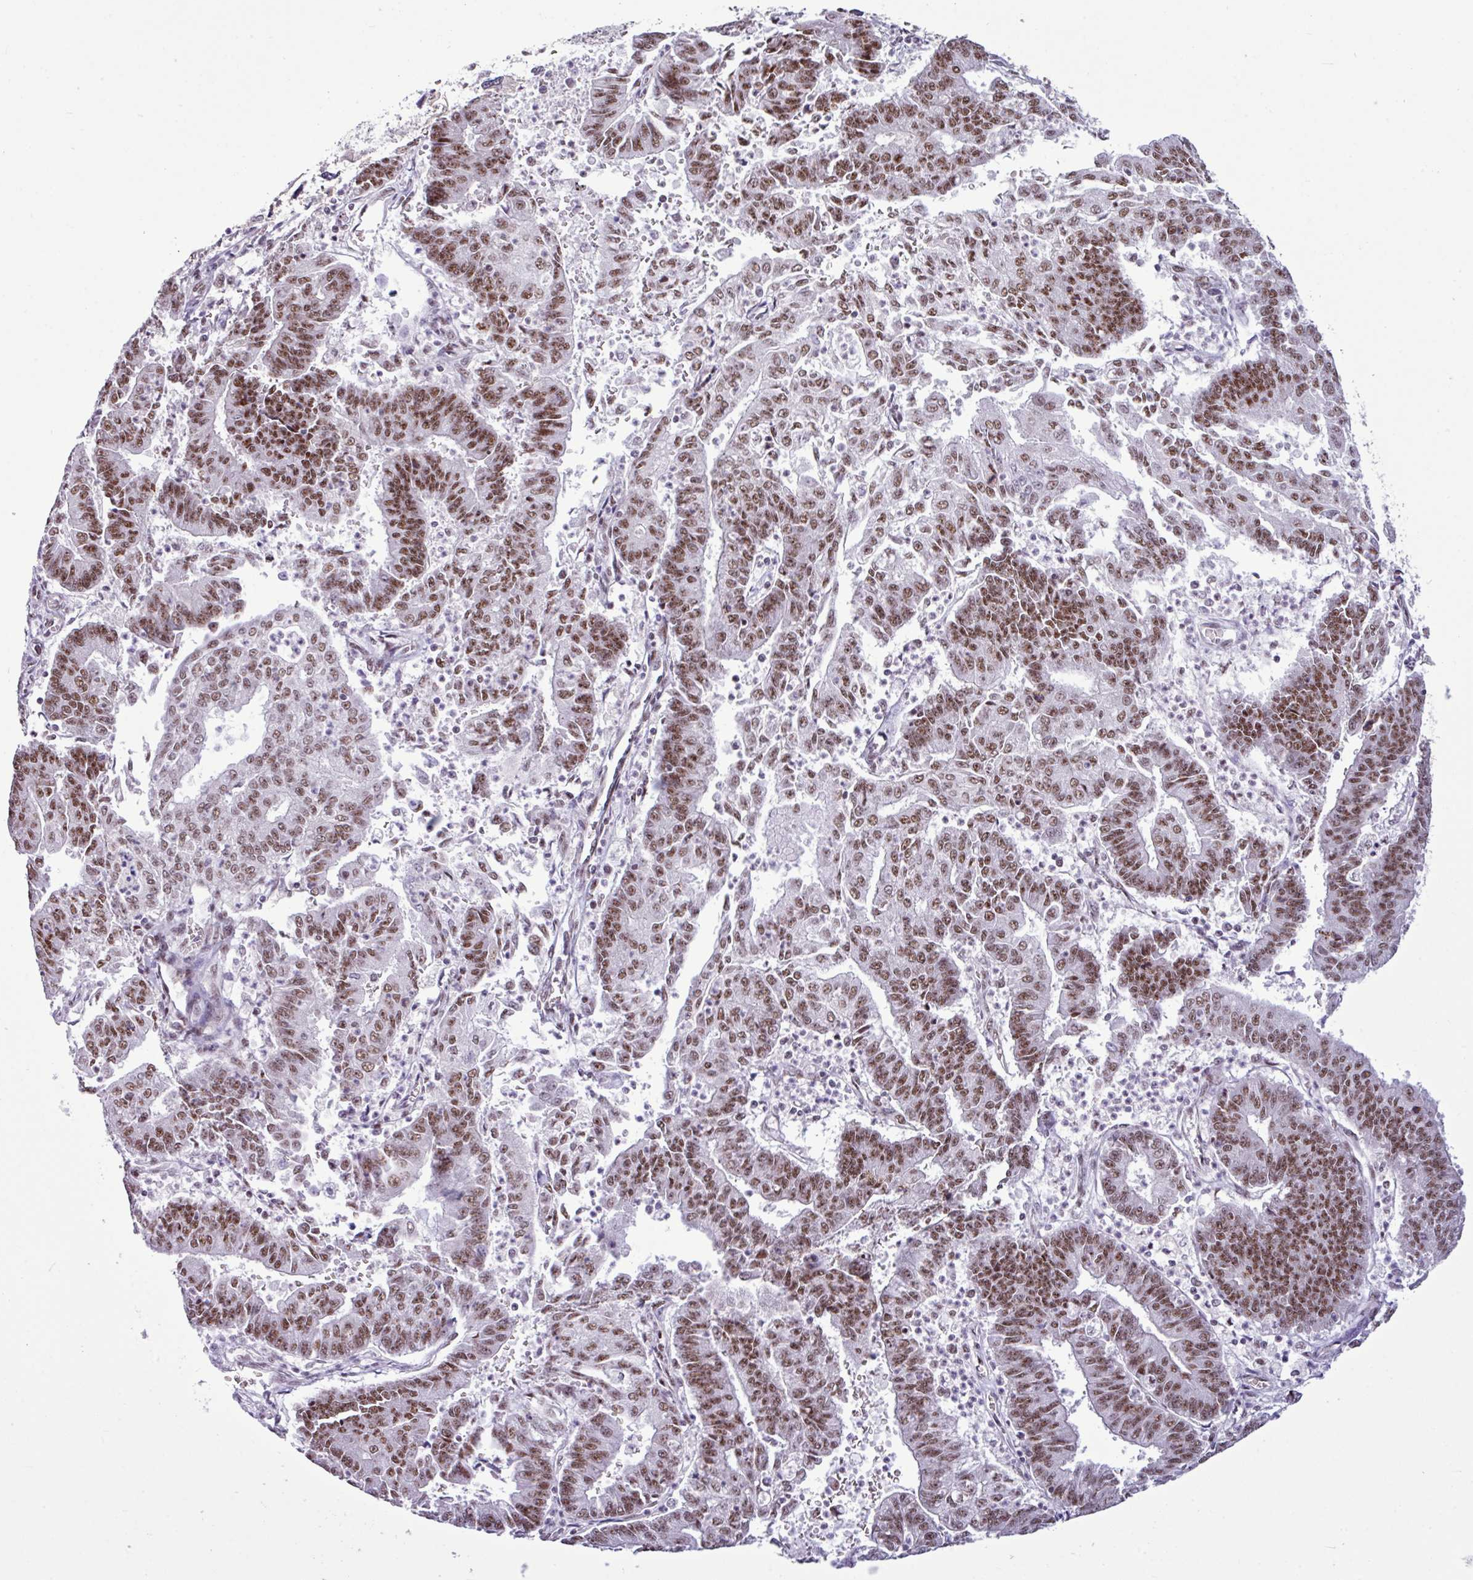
{"staining": {"intensity": "moderate", "quantity": ">75%", "location": "nuclear"}, "tissue": "endometrial cancer", "cell_type": "Tumor cells", "image_type": "cancer", "snomed": [{"axis": "morphology", "description": "Adenocarcinoma, NOS"}, {"axis": "topography", "description": "Endometrium"}], "caption": "A brown stain highlights moderate nuclear expression of a protein in human endometrial adenocarcinoma tumor cells.", "gene": "UTP18", "patient": {"sex": "female", "age": 73}}